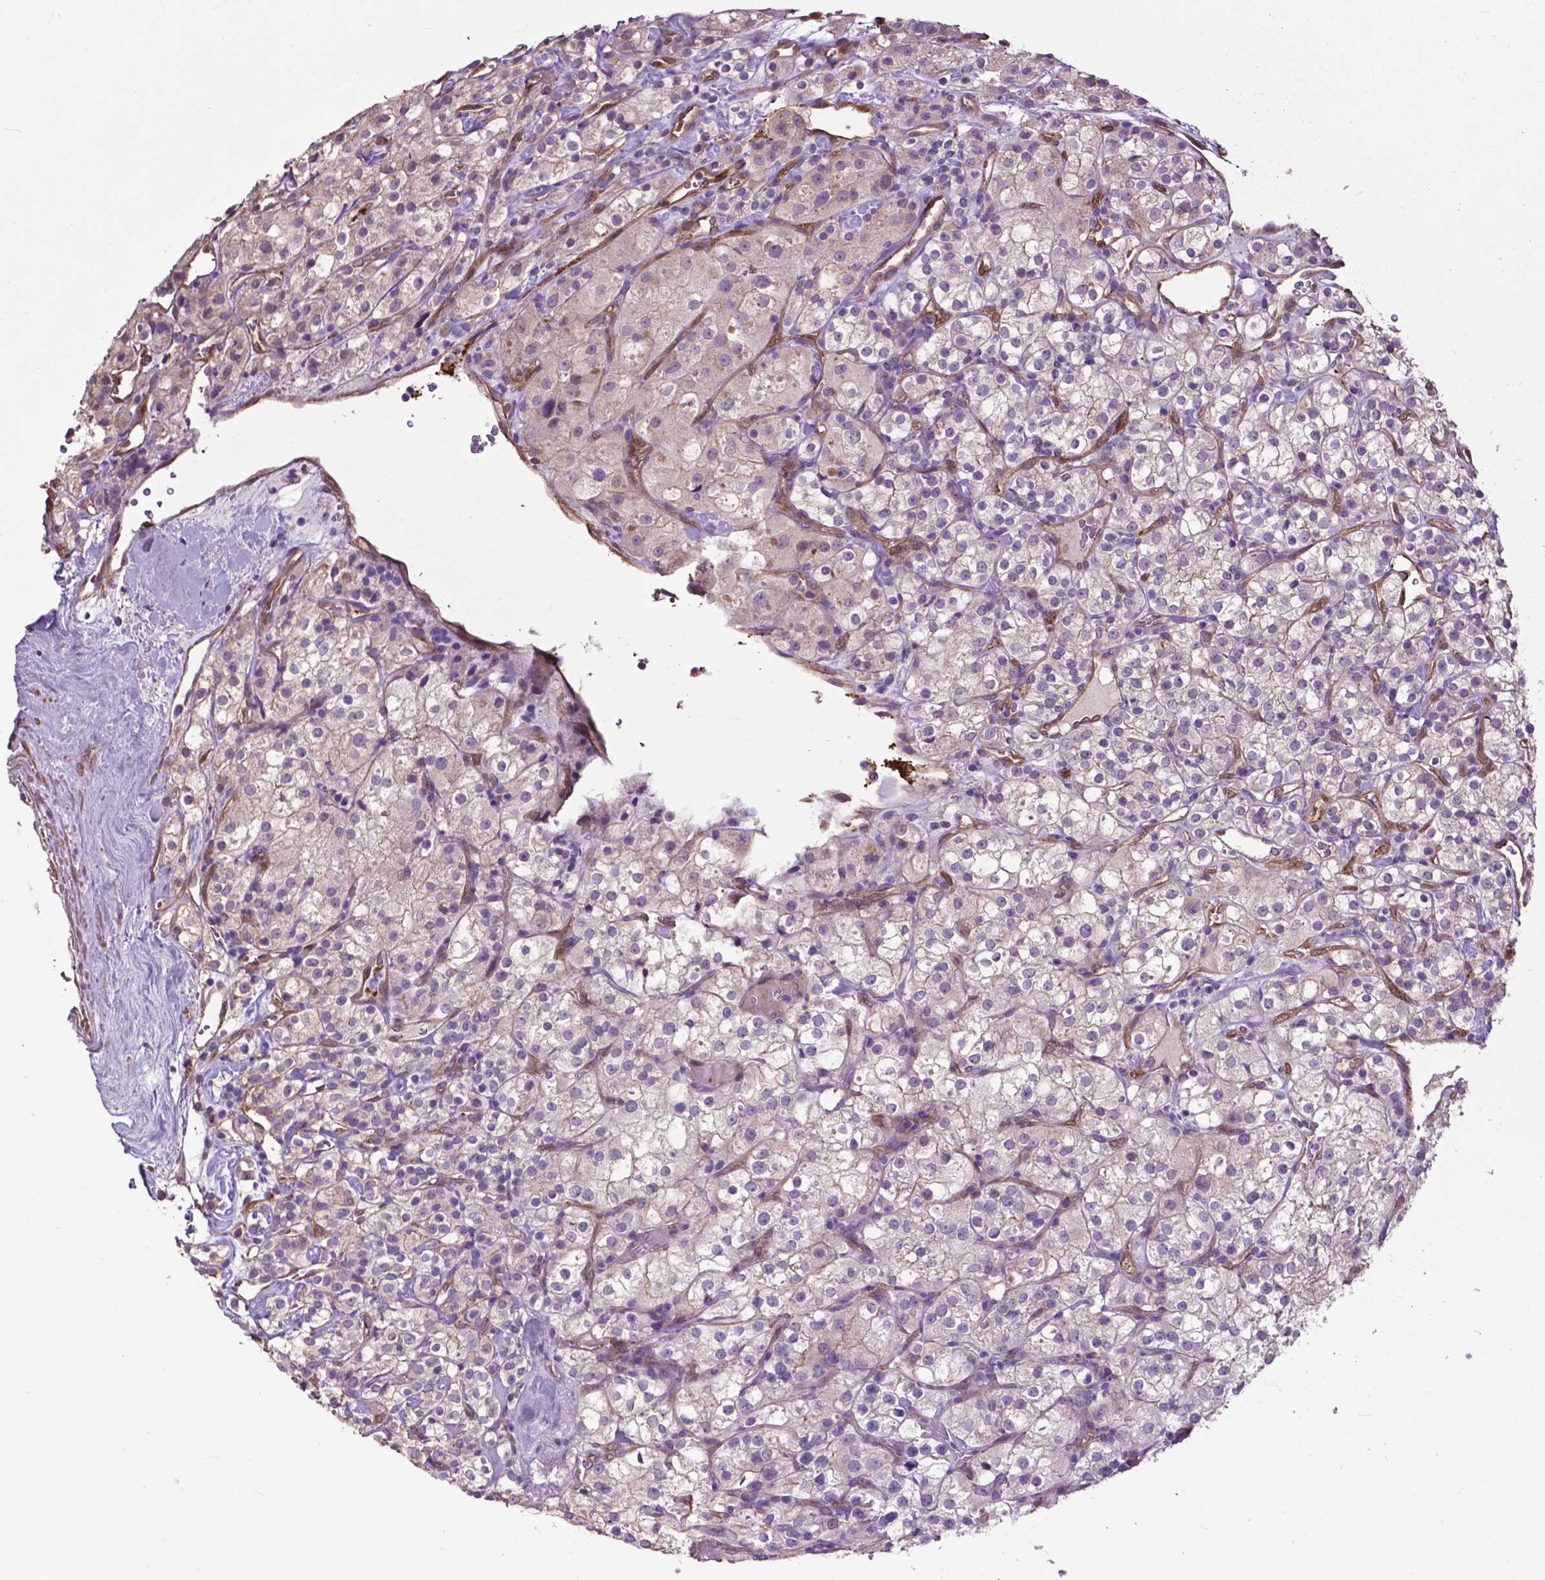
{"staining": {"intensity": "negative", "quantity": "none", "location": "none"}, "tissue": "renal cancer", "cell_type": "Tumor cells", "image_type": "cancer", "snomed": [{"axis": "morphology", "description": "Adenocarcinoma, NOS"}, {"axis": "topography", "description": "Kidney"}], "caption": "This is a image of immunohistochemistry staining of renal adenocarcinoma, which shows no expression in tumor cells.", "gene": "PDLIM1", "patient": {"sex": "male", "age": 77}}